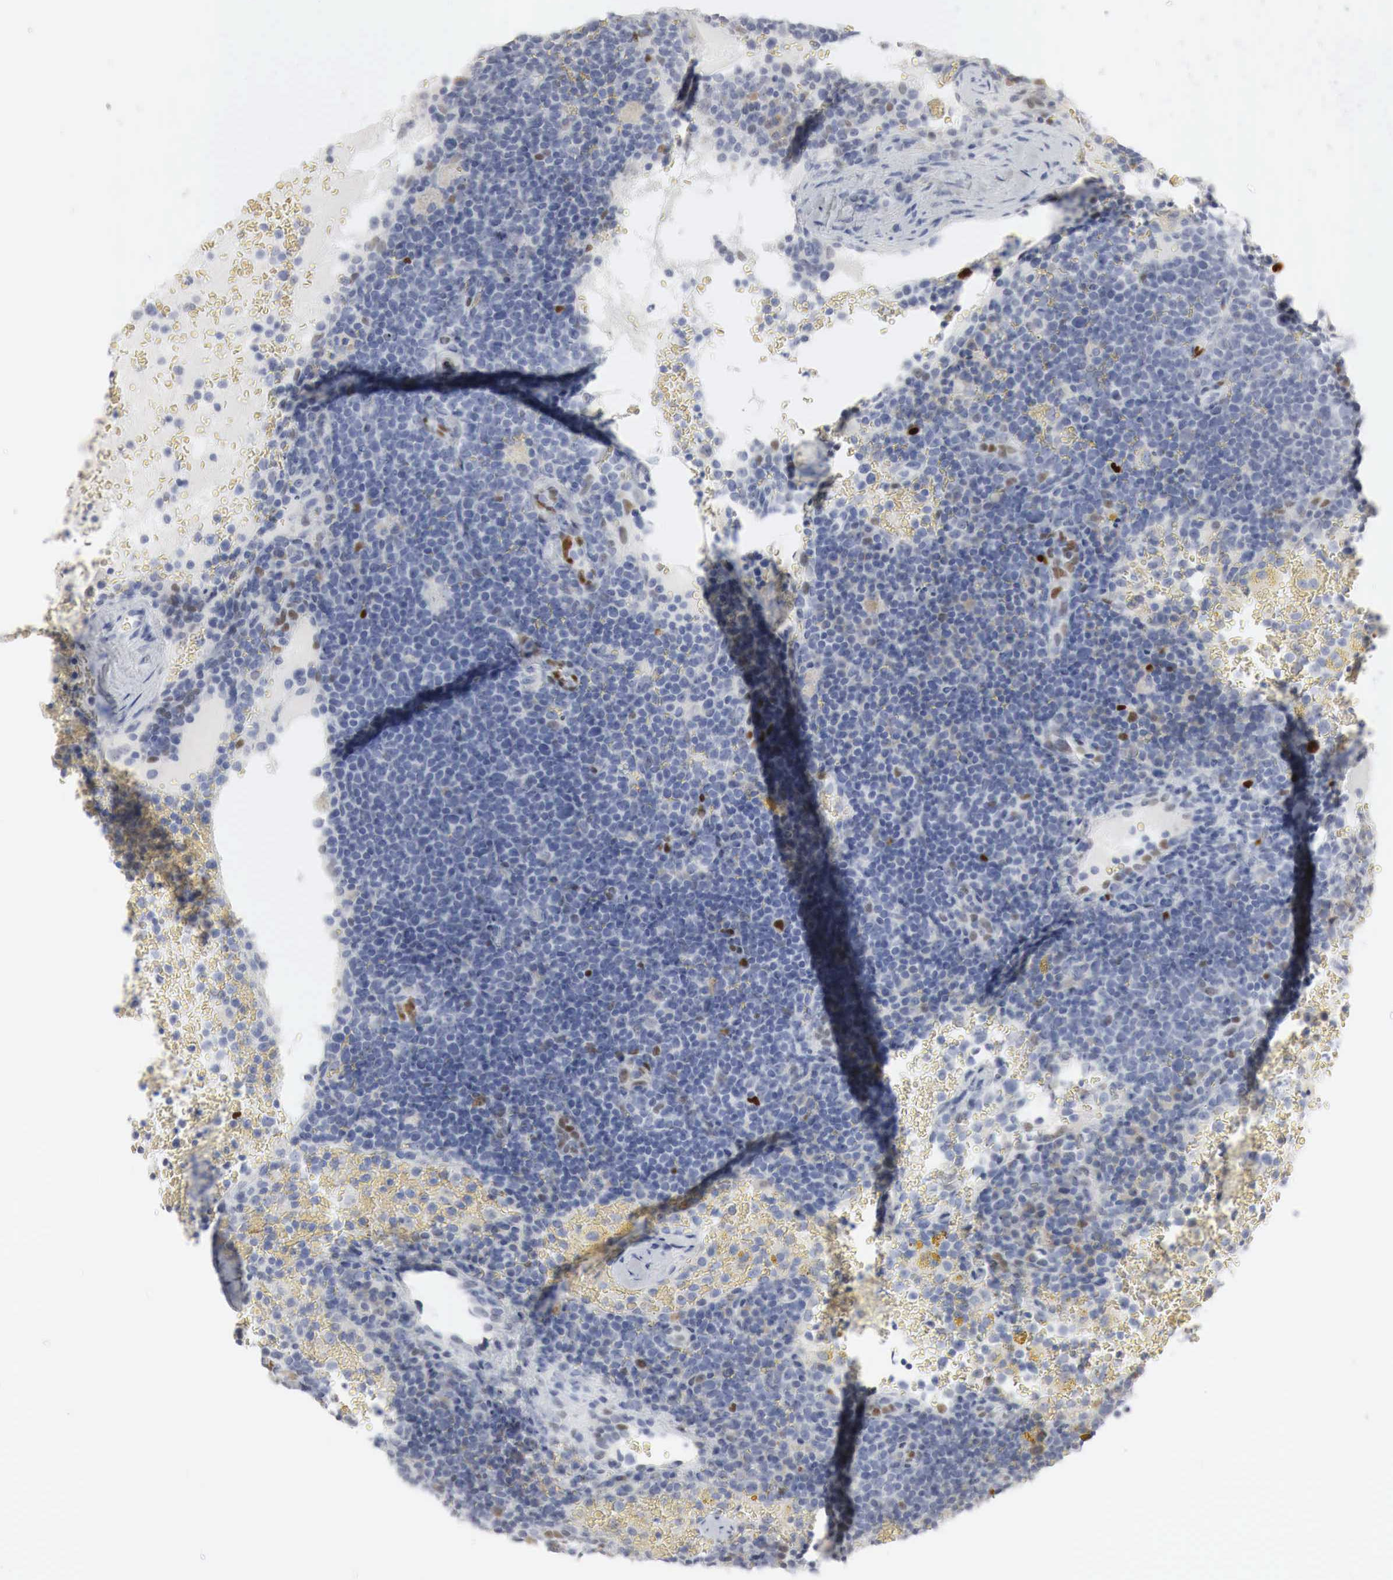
{"staining": {"intensity": "negative", "quantity": "none", "location": "none"}, "tissue": "lymphoma", "cell_type": "Tumor cells", "image_type": "cancer", "snomed": [{"axis": "morphology", "description": "Malignant lymphoma, non-Hodgkin's type, High grade"}, {"axis": "topography", "description": "Lymph node"}], "caption": "IHC histopathology image of lymphoma stained for a protein (brown), which displays no staining in tumor cells.", "gene": "TP63", "patient": {"sex": "female", "age": 76}}